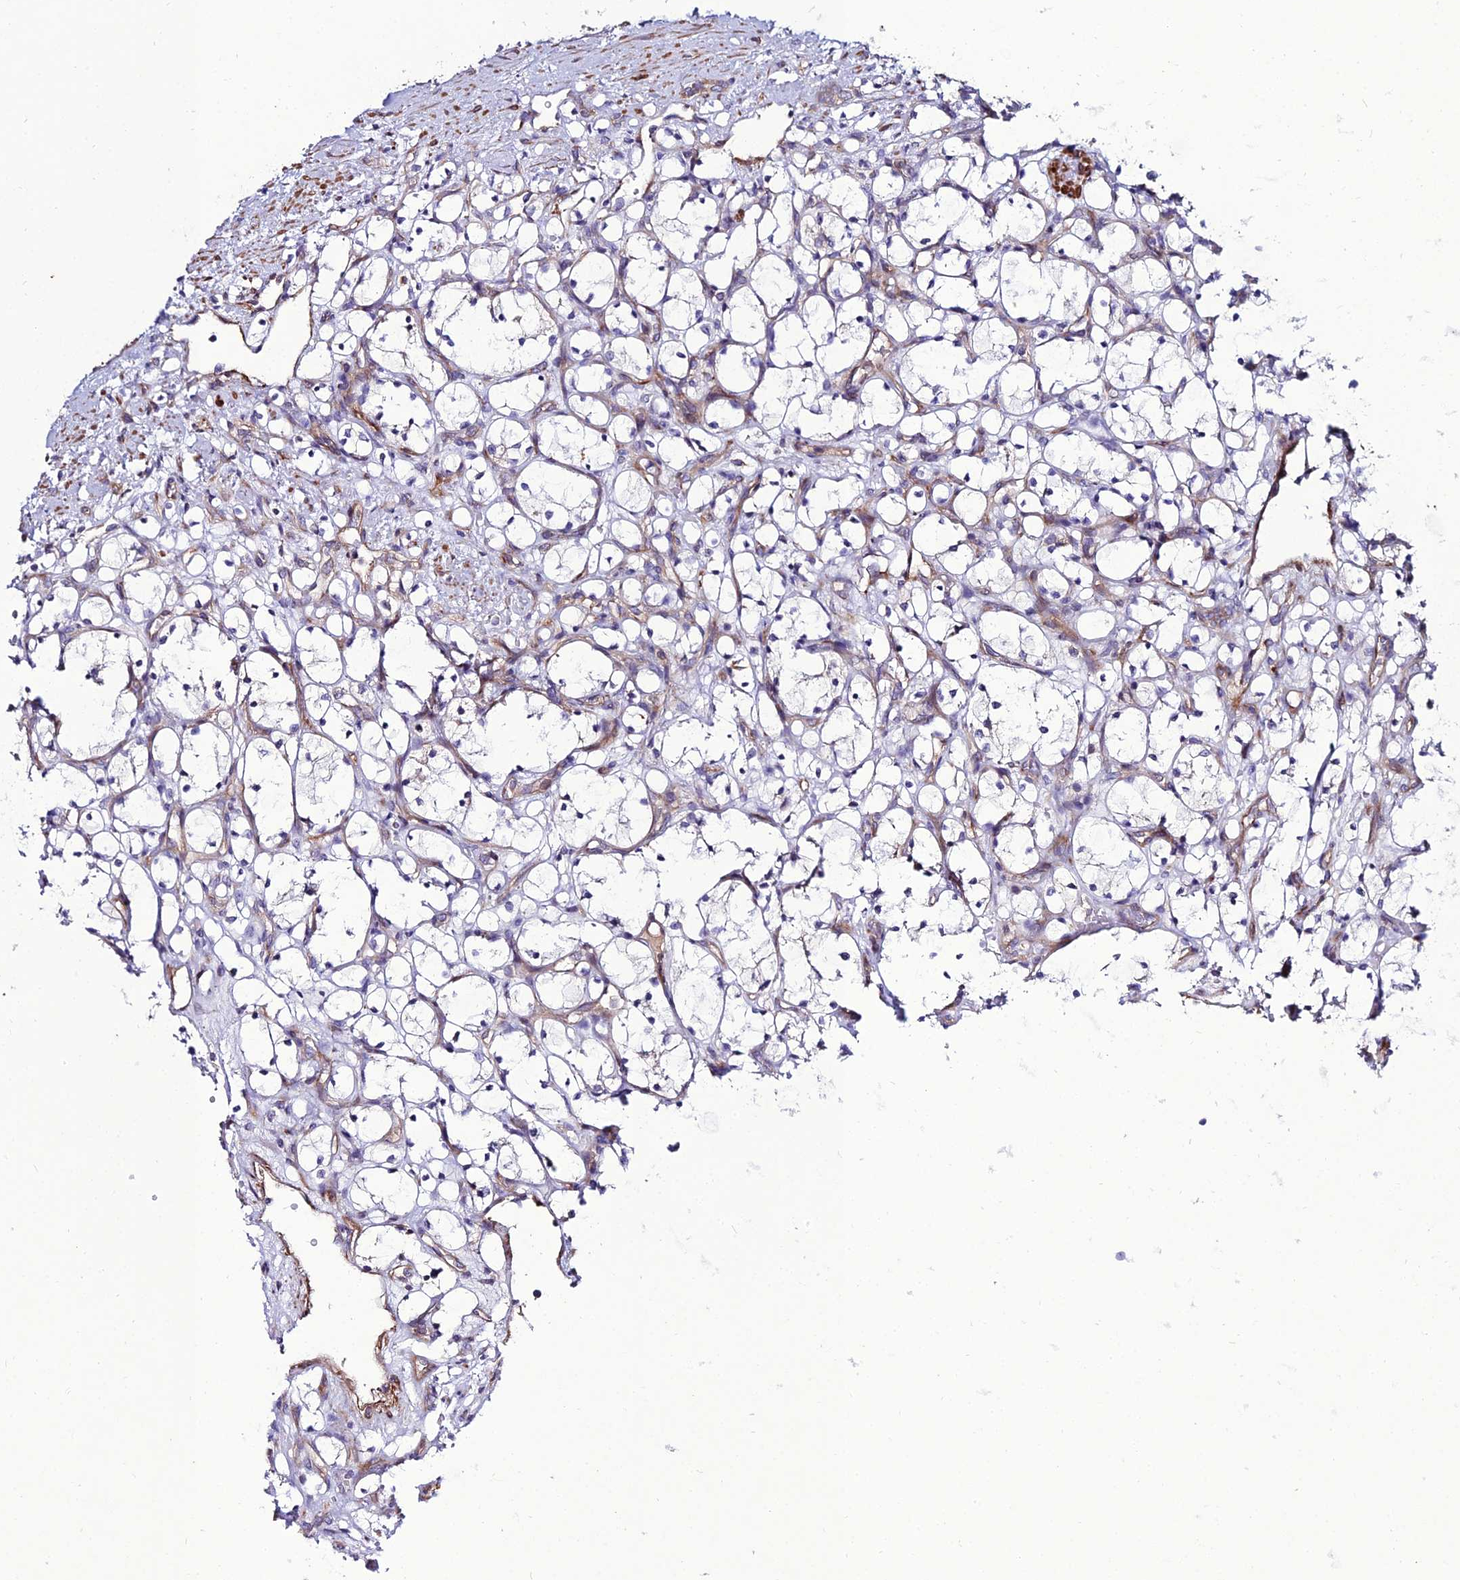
{"staining": {"intensity": "negative", "quantity": "none", "location": "none"}, "tissue": "renal cancer", "cell_type": "Tumor cells", "image_type": "cancer", "snomed": [{"axis": "morphology", "description": "Adenocarcinoma, NOS"}, {"axis": "topography", "description": "Kidney"}], "caption": "Immunohistochemistry (IHC) image of renal cancer (adenocarcinoma) stained for a protein (brown), which reveals no positivity in tumor cells.", "gene": "ARL6IP1", "patient": {"sex": "female", "age": 69}}